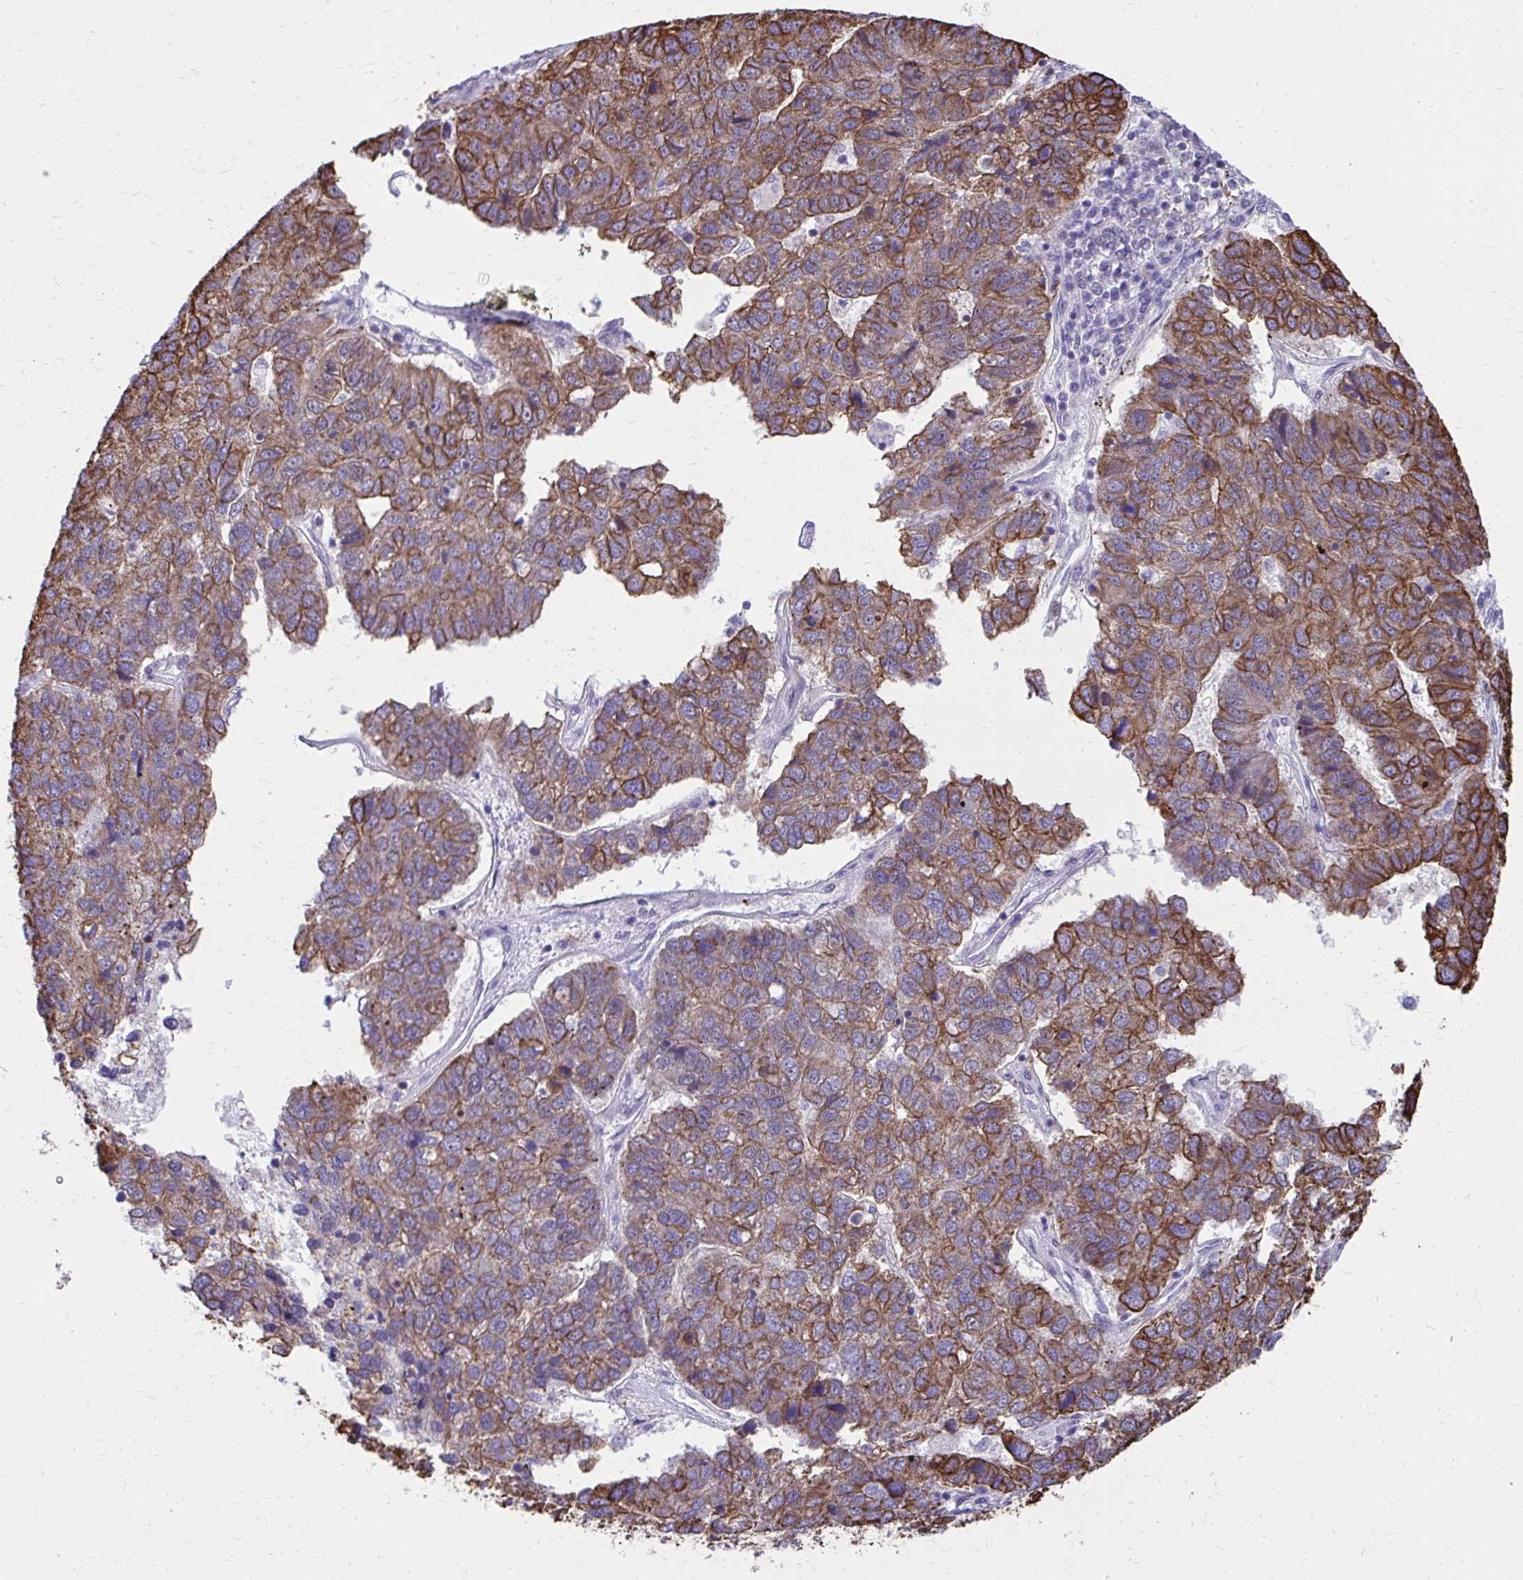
{"staining": {"intensity": "moderate", "quantity": ">75%", "location": "cytoplasmic/membranous"}, "tissue": "pancreatic cancer", "cell_type": "Tumor cells", "image_type": "cancer", "snomed": [{"axis": "morphology", "description": "Adenocarcinoma, NOS"}, {"axis": "topography", "description": "Pancreas"}], "caption": "An image of human adenocarcinoma (pancreatic) stained for a protein displays moderate cytoplasmic/membranous brown staining in tumor cells.", "gene": "ANKRD30B", "patient": {"sex": "female", "age": 61}}